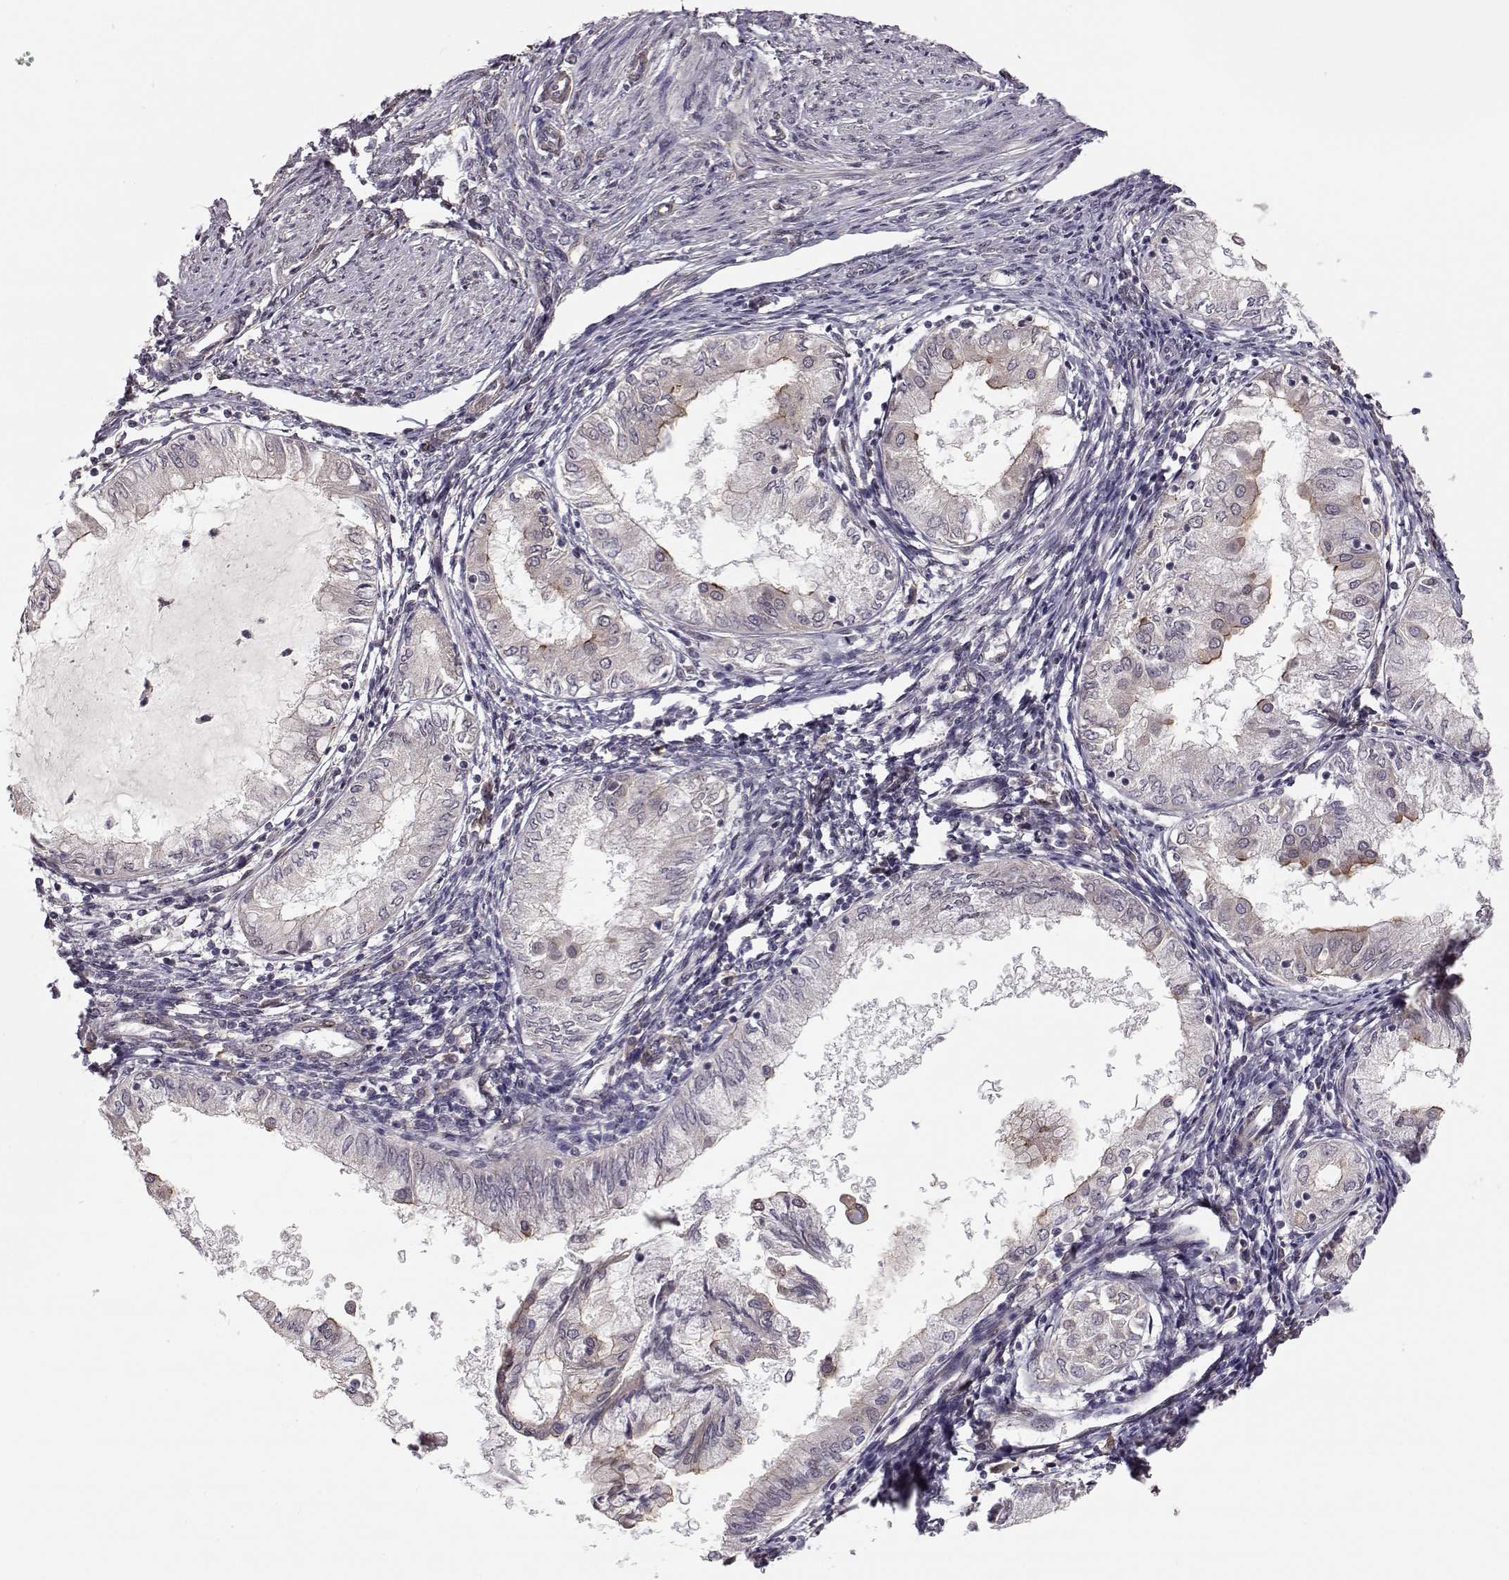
{"staining": {"intensity": "moderate", "quantity": "<25%", "location": "cytoplasmic/membranous"}, "tissue": "endometrial cancer", "cell_type": "Tumor cells", "image_type": "cancer", "snomed": [{"axis": "morphology", "description": "Adenocarcinoma, NOS"}, {"axis": "topography", "description": "Endometrium"}], "caption": "Protein analysis of adenocarcinoma (endometrial) tissue demonstrates moderate cytoplasmic/membranous staining in approximately <25% of tumor cells. (Brightfield microscopy of DAB IHC at high magnification).", "gene": "PLEKHG3", "patient": {"sex": "female", "age": 68}}